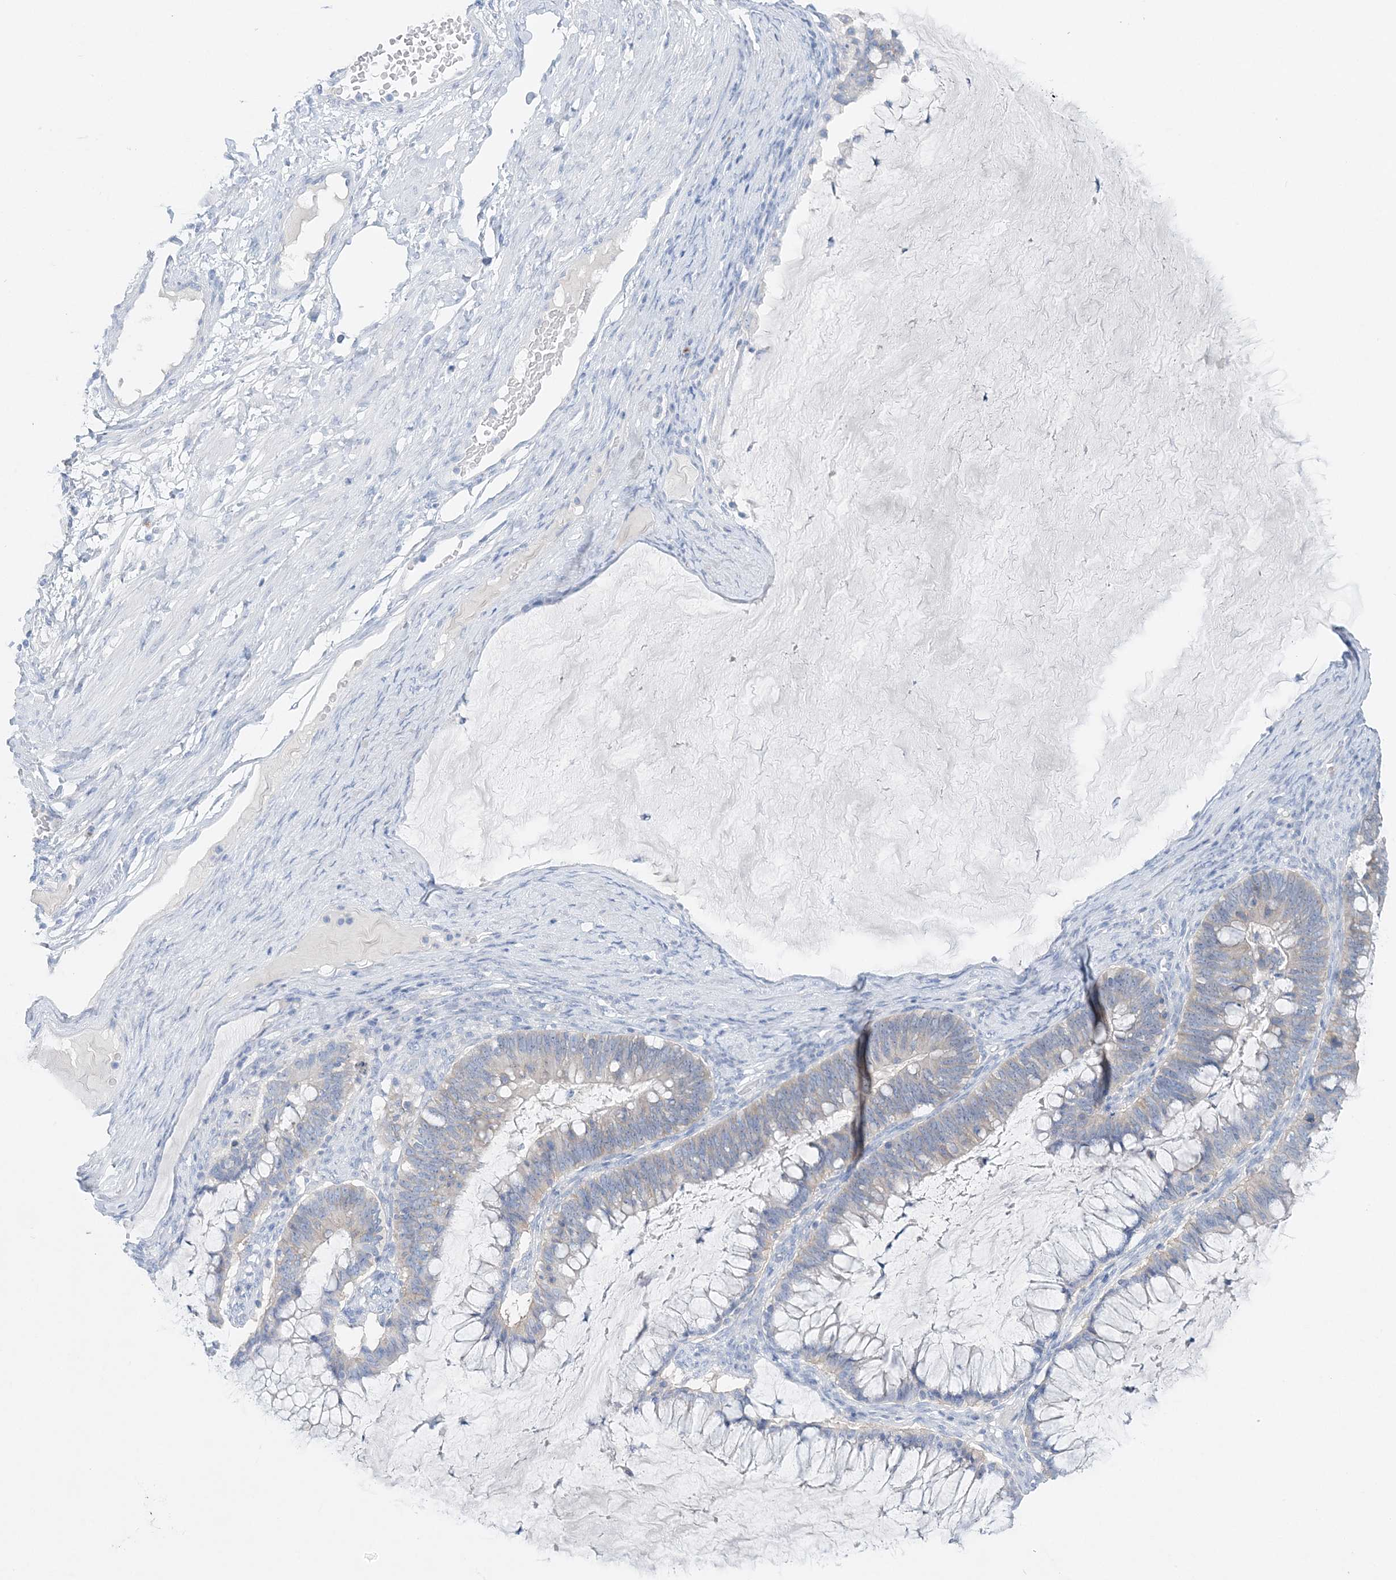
{"staining": {"intensity": "weak", "quantity": "25%-75%", "location": "cytoplasmic/membranous"}, "tissue": "ovarian cancer", "cell_type": "Tumor cells", "image_type": "cancer", "snomed": [{"axis": "morphology", "description": "Cystadenocarcinoma, mucinous, NOS"}, {"axis": "topography", "description": "Ovary"}], "caption": "The photomicrograph exhibits immunohistochemical staining of ovarian cancer. There is weak cytoplasmic/membranous expression is identified in about 25%-75% of tumor cells.", "gene": "SLC5A6", "patient": {"sex": "female", "age": 61}}